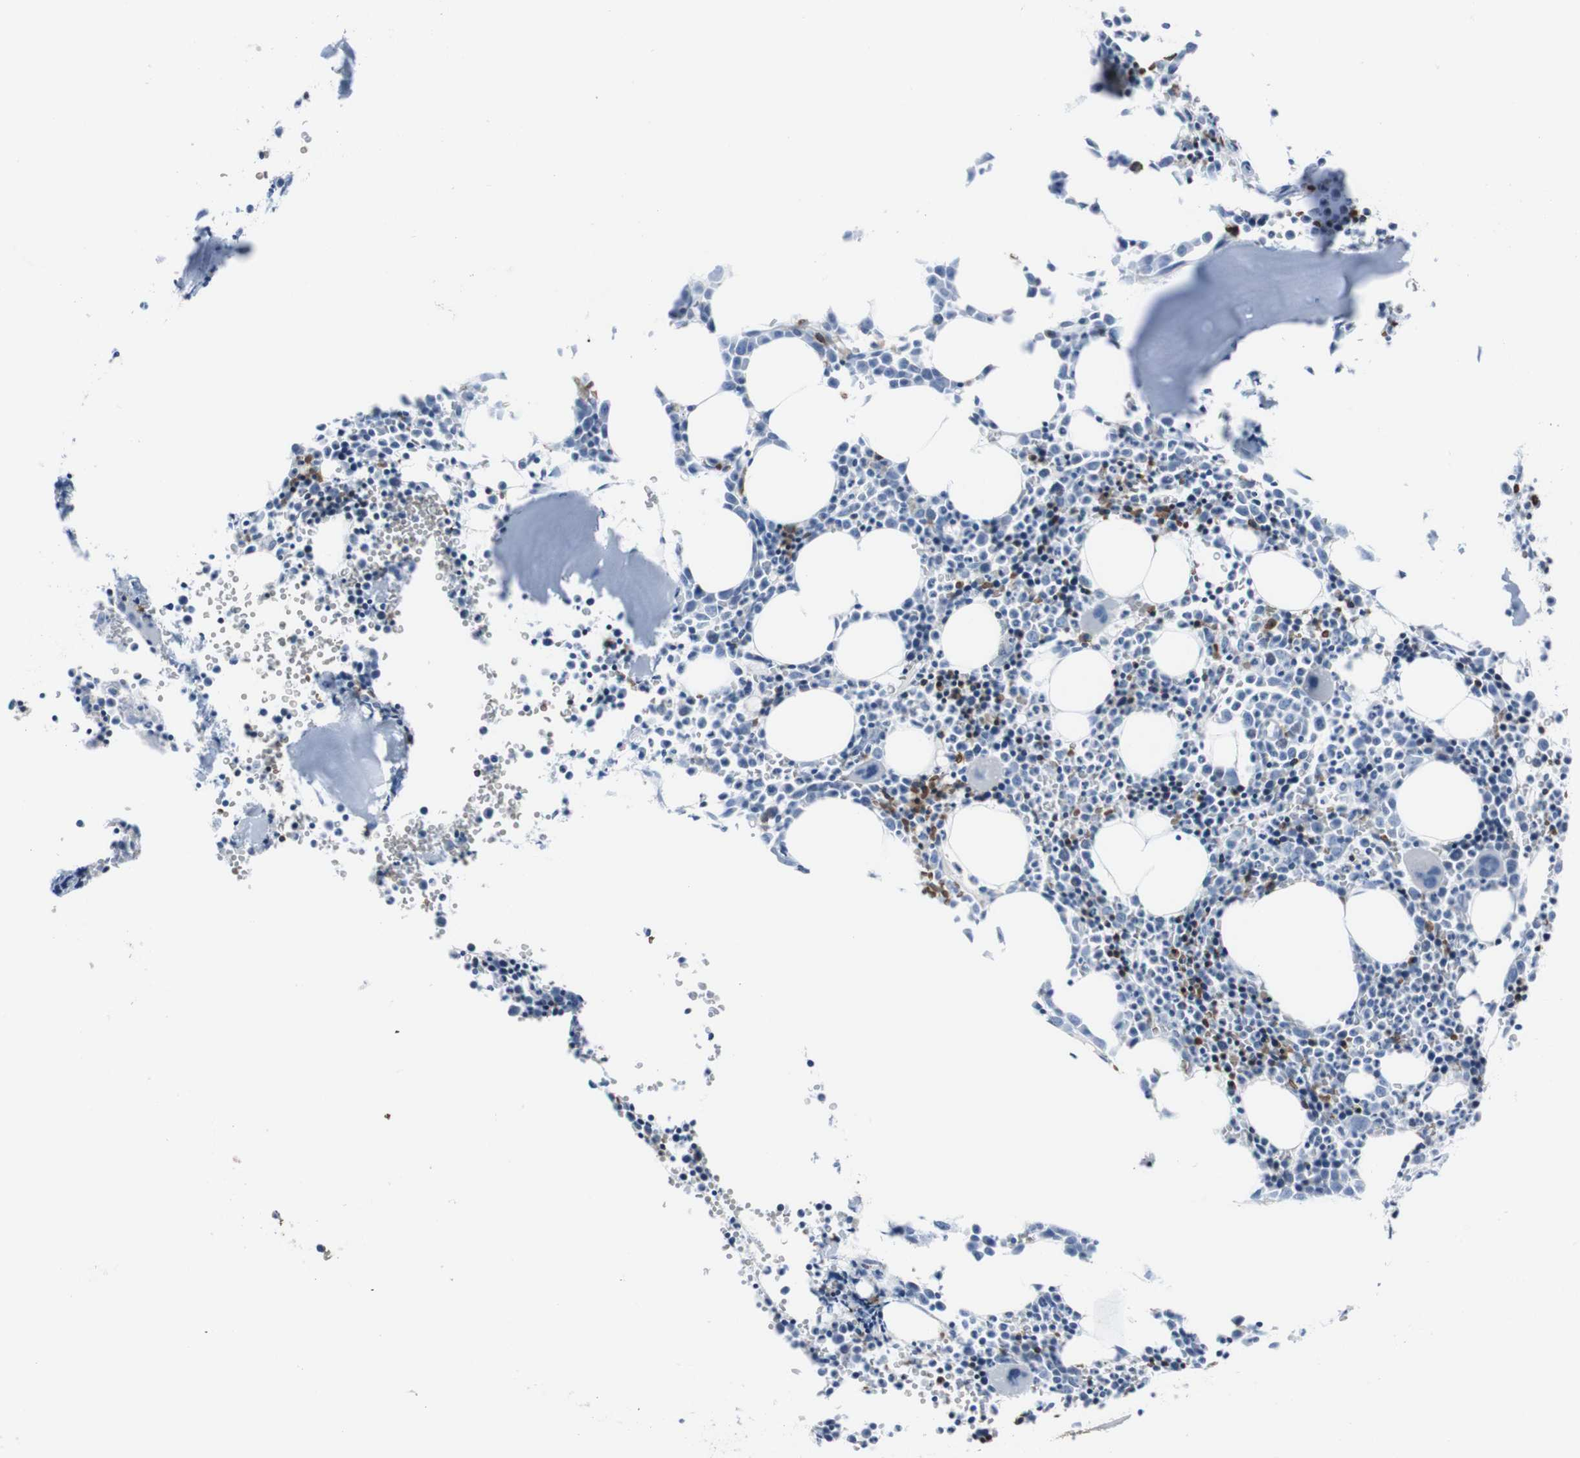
{"staining": {"intensity": "negative", "quantity": "none", "location": "none"}, "tissue": "bone marrow", "cell_type": "Hematopoietic cells", "image_type": "normal", "snomed": [{"axis": "morphology", "description": "Normal tissue, NOS"}, {"axis": "morphology", "description": "Inflammation, NOS"}, {"axis": "topography", "description": "Bone marrow"}], "caption": "Histopathology image shows no significant protein positivity in hematopoietic cells of unremarkable bone marrow.", "gene": "ST6GAL1", "patient": {"sex": "female", "age": 17}}